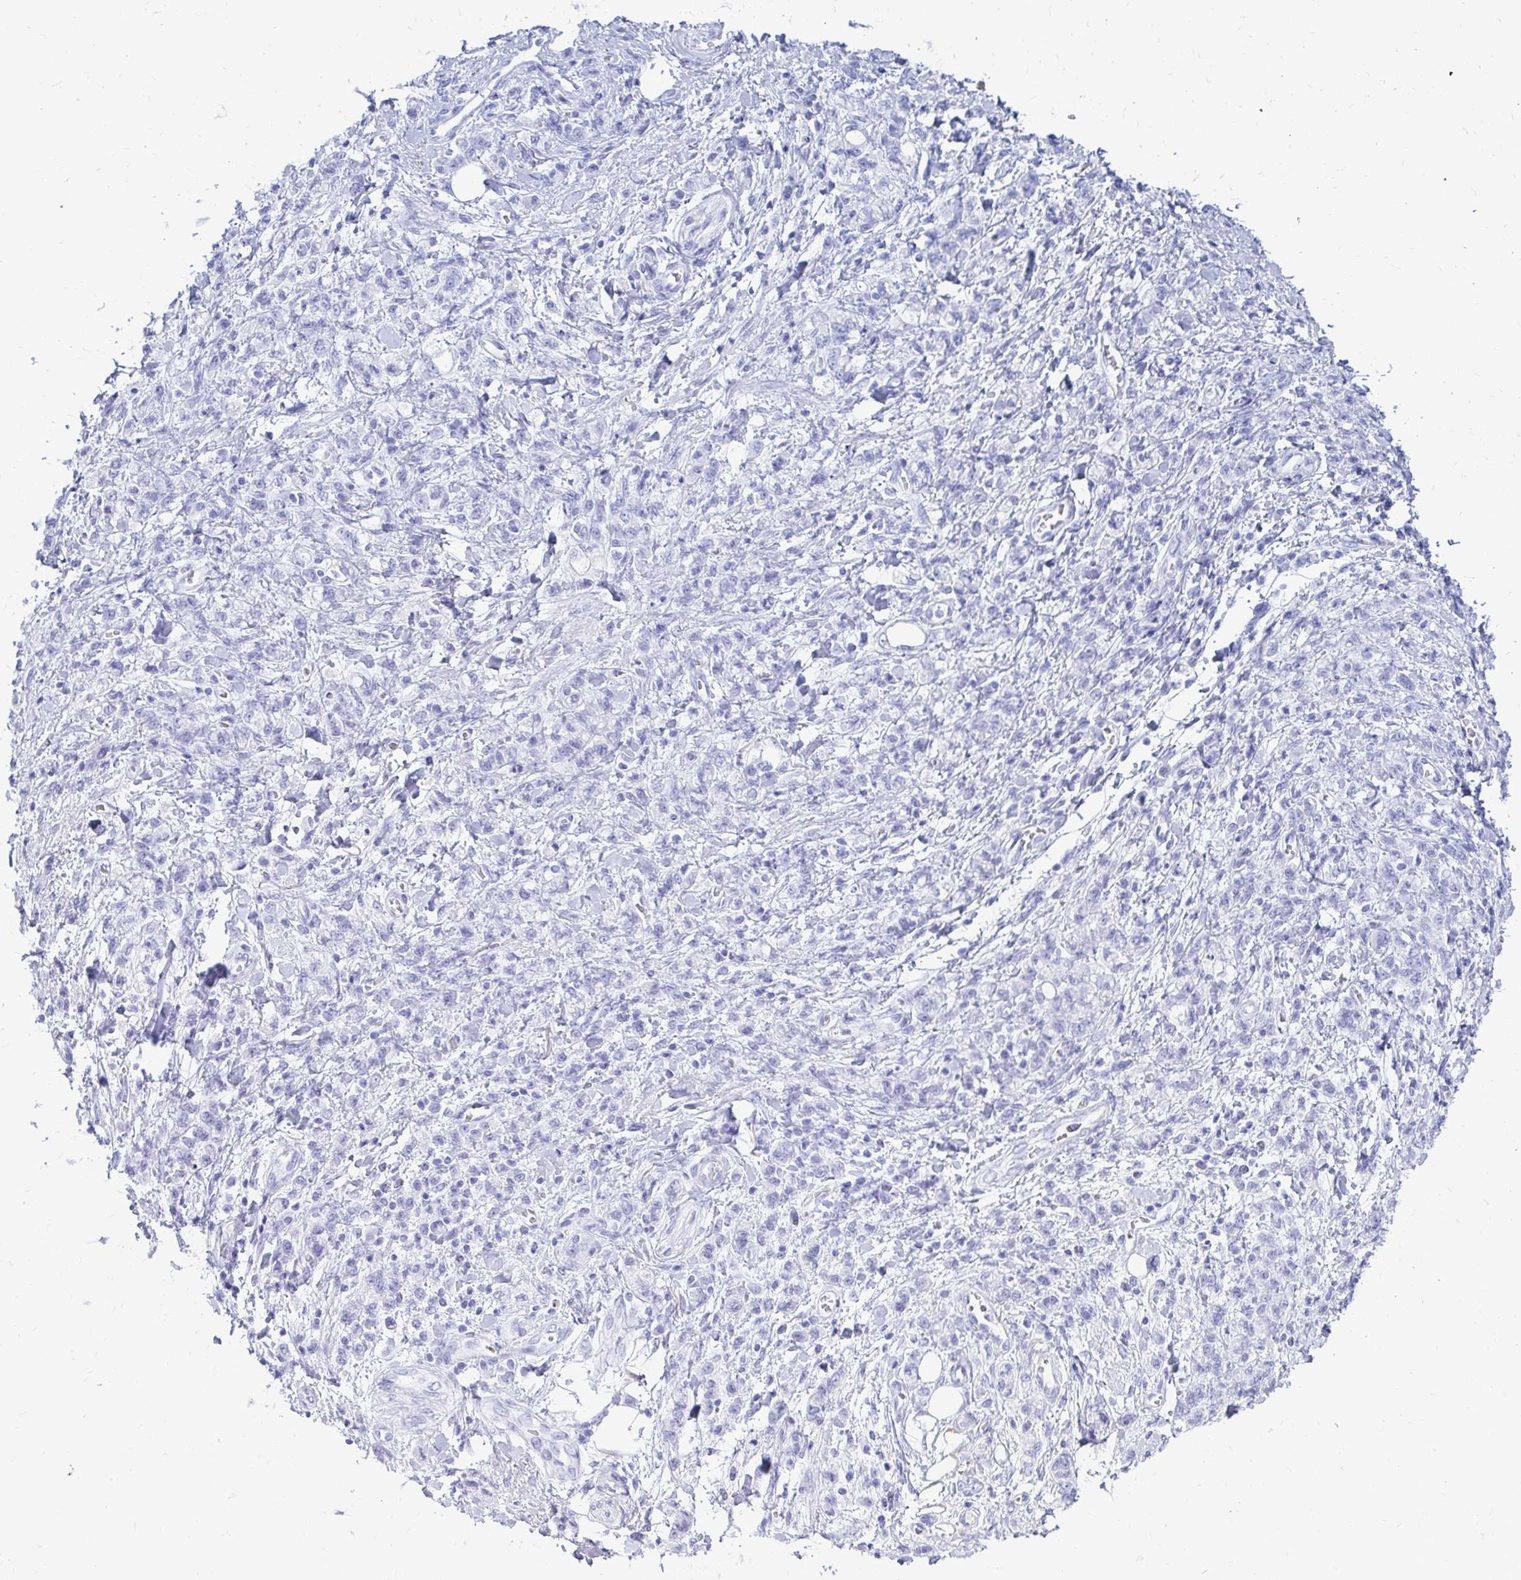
{"staining": {"intensity": "negative", "quantity": "none", "location": "none"}, "tissue": "stomach cancer", "cell_type": "Tumor cells", "image_type": "cancer", "snomed": [{"axis": "morphology", "description": "Adenocarcinoma, NOS"}, {"axis": "topography", "description": "Stomach"}], "caption": "Immunohistochemical staining of stomach cancer (adenocarcinoma) shows no significant staining in tumor cells.", "gene": "OR10R2", "patient": {"sex": "male", "age": 77}}